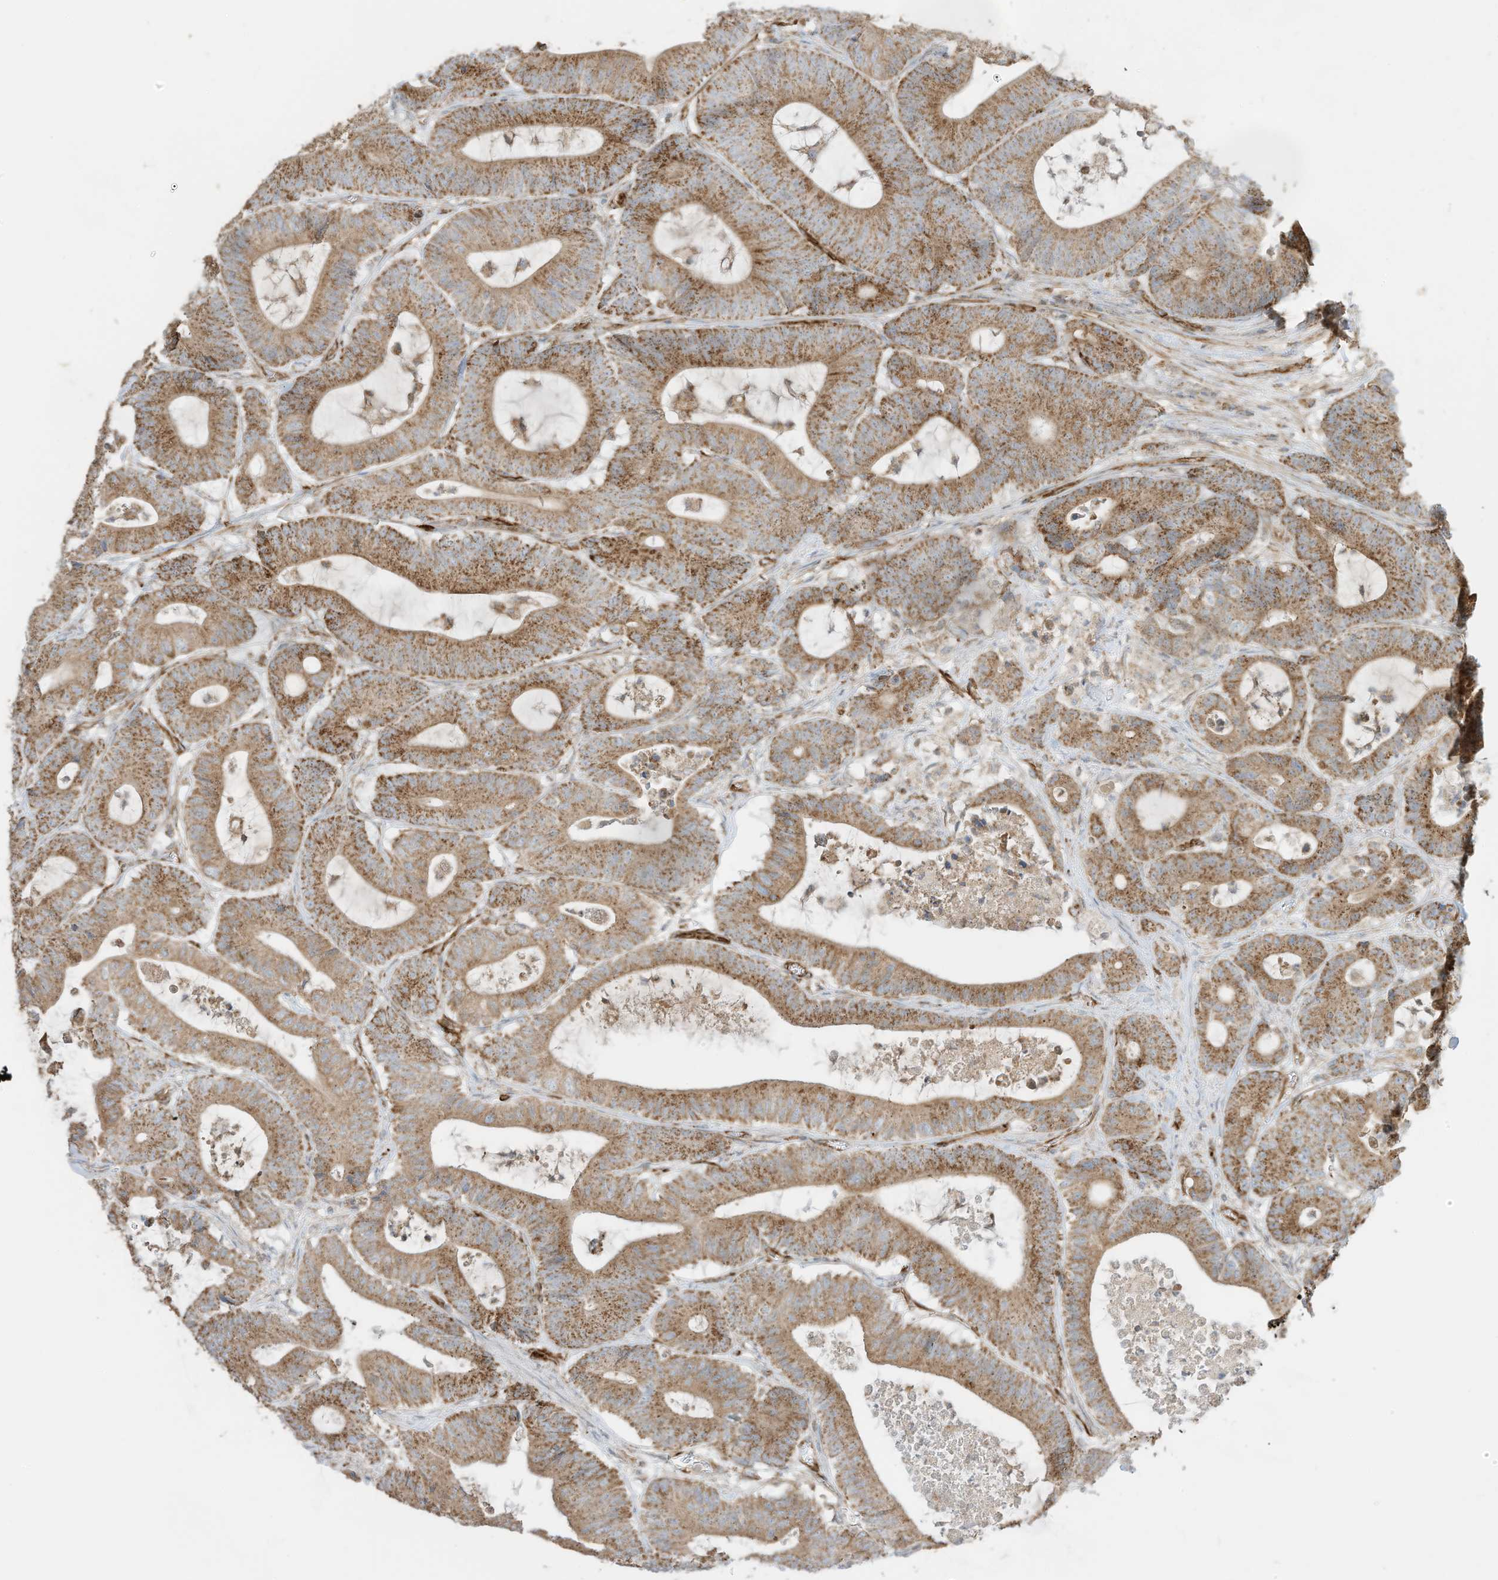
{"staining": {"intensity": "moderate", "quantity": ">75%", "location": "cytoplasmic/membranous"}, "tissue": "colorectal cancer", "cell_type": "Tumor cells", "image_type": "cancer", "snomed": [{"axis": "morphology", "description": "Adenocarcinoma, NOS"}, {"axis": "topography", "description": "Colon"}], "caption": "Brown immunohistochemical staining in human adenocarcinoma (colorectal) exhibits moderate cytoplasmic/membranous staining in about >75% of tumor cells.", "gene": "ABCB7", "patient": {"sex": "female", "age": 84}}